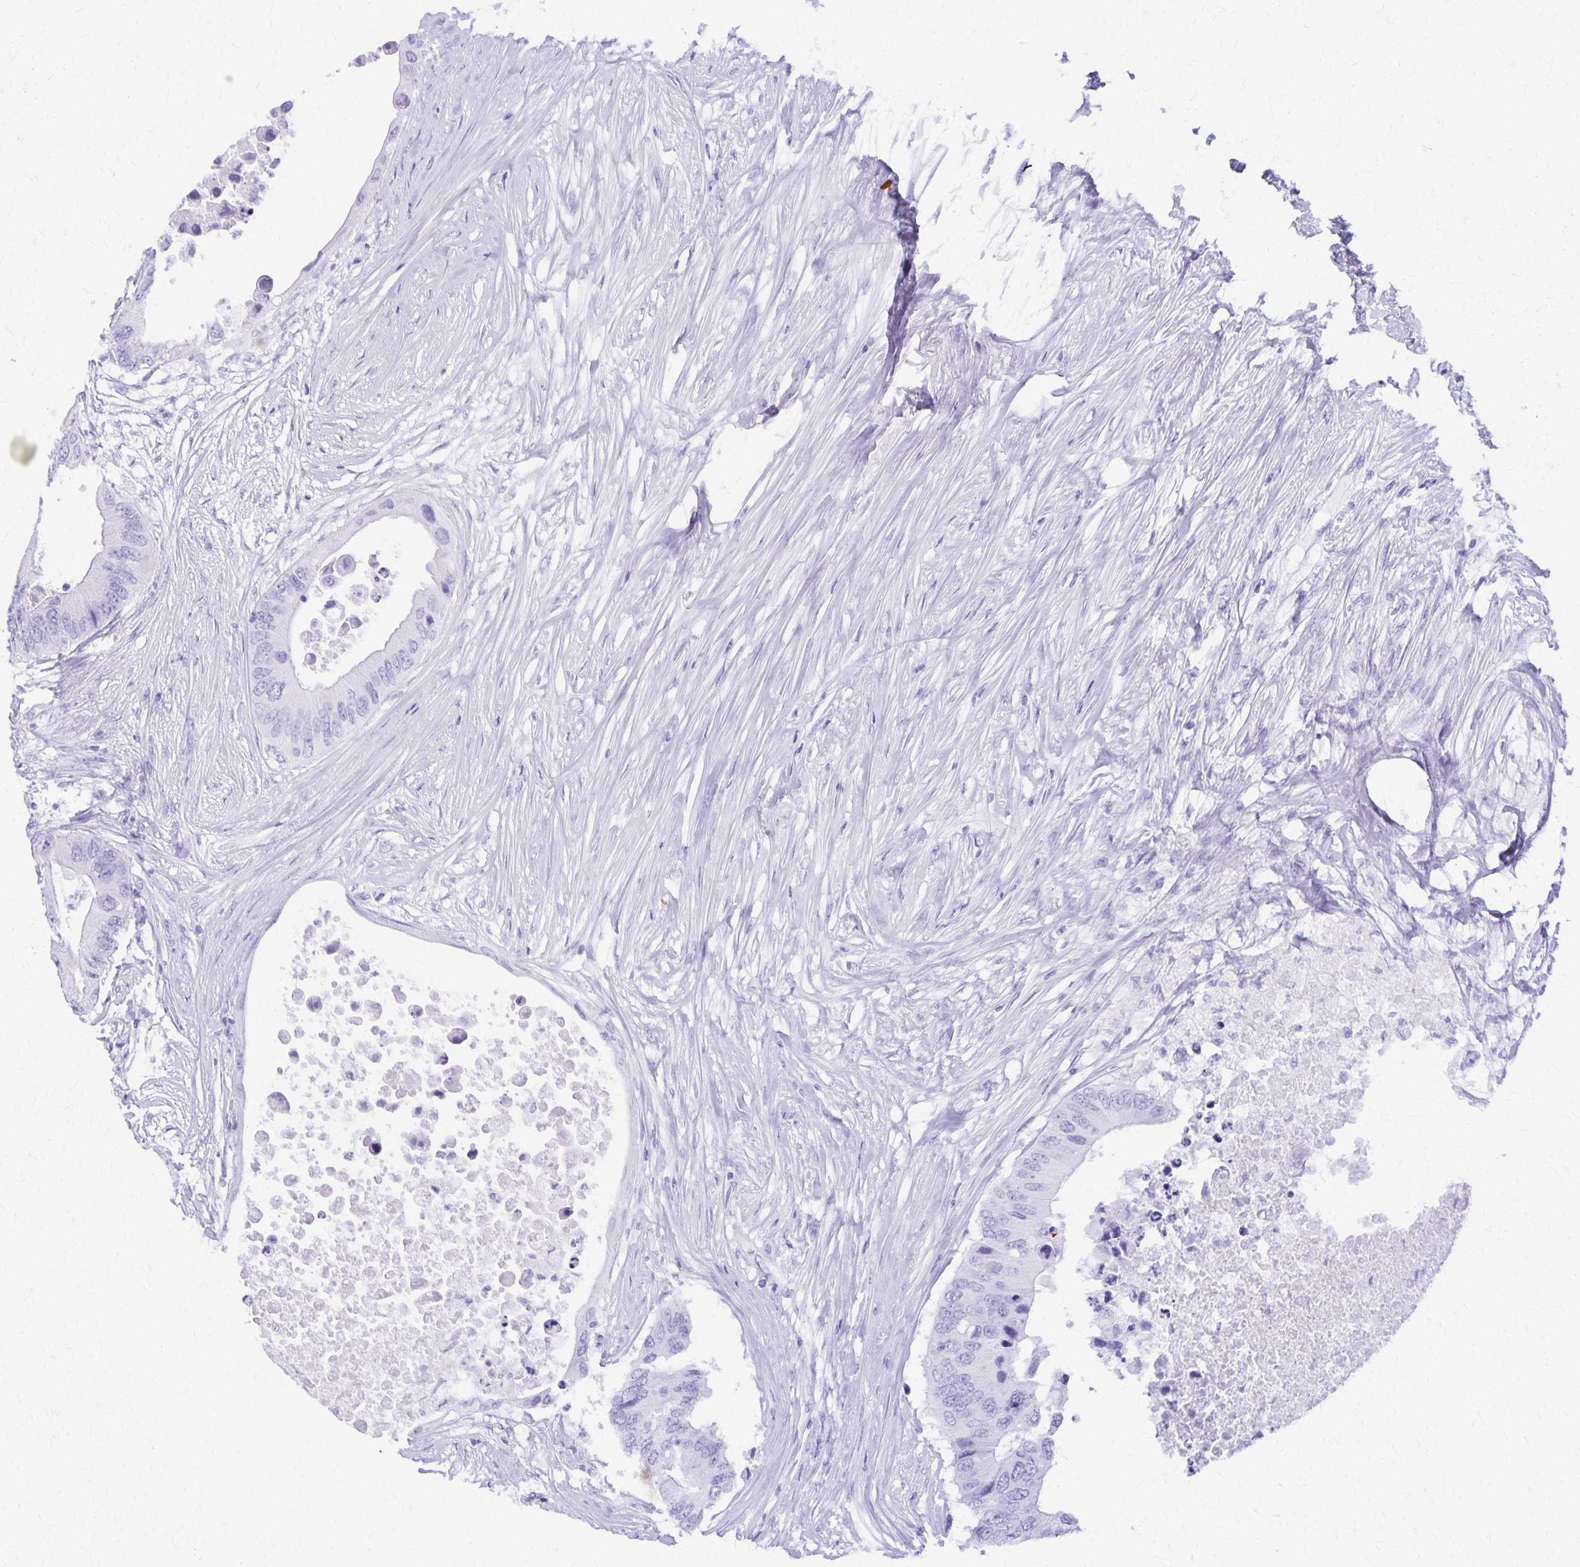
{"staining": {"intensity": "negative", "quantity": "none", "location": "none"}, "tissue": "colorectal cancer", "cell_type": "Tumor cells", "image_type": "cancer", "snomed": [{"axis": "morphology", "description": "Adenocarcinoma, NOS"}, {"axis": "topography", "description": "Colon"}], "caption": "DAB (3,3'-diaminobenzidine) immunohistochemical staining of adenocarcinoma (colorectal) reveals no significant positivity in tumor cells.", "gene": "DEFA5", "patient": {"sex": "male", "age": 71}}